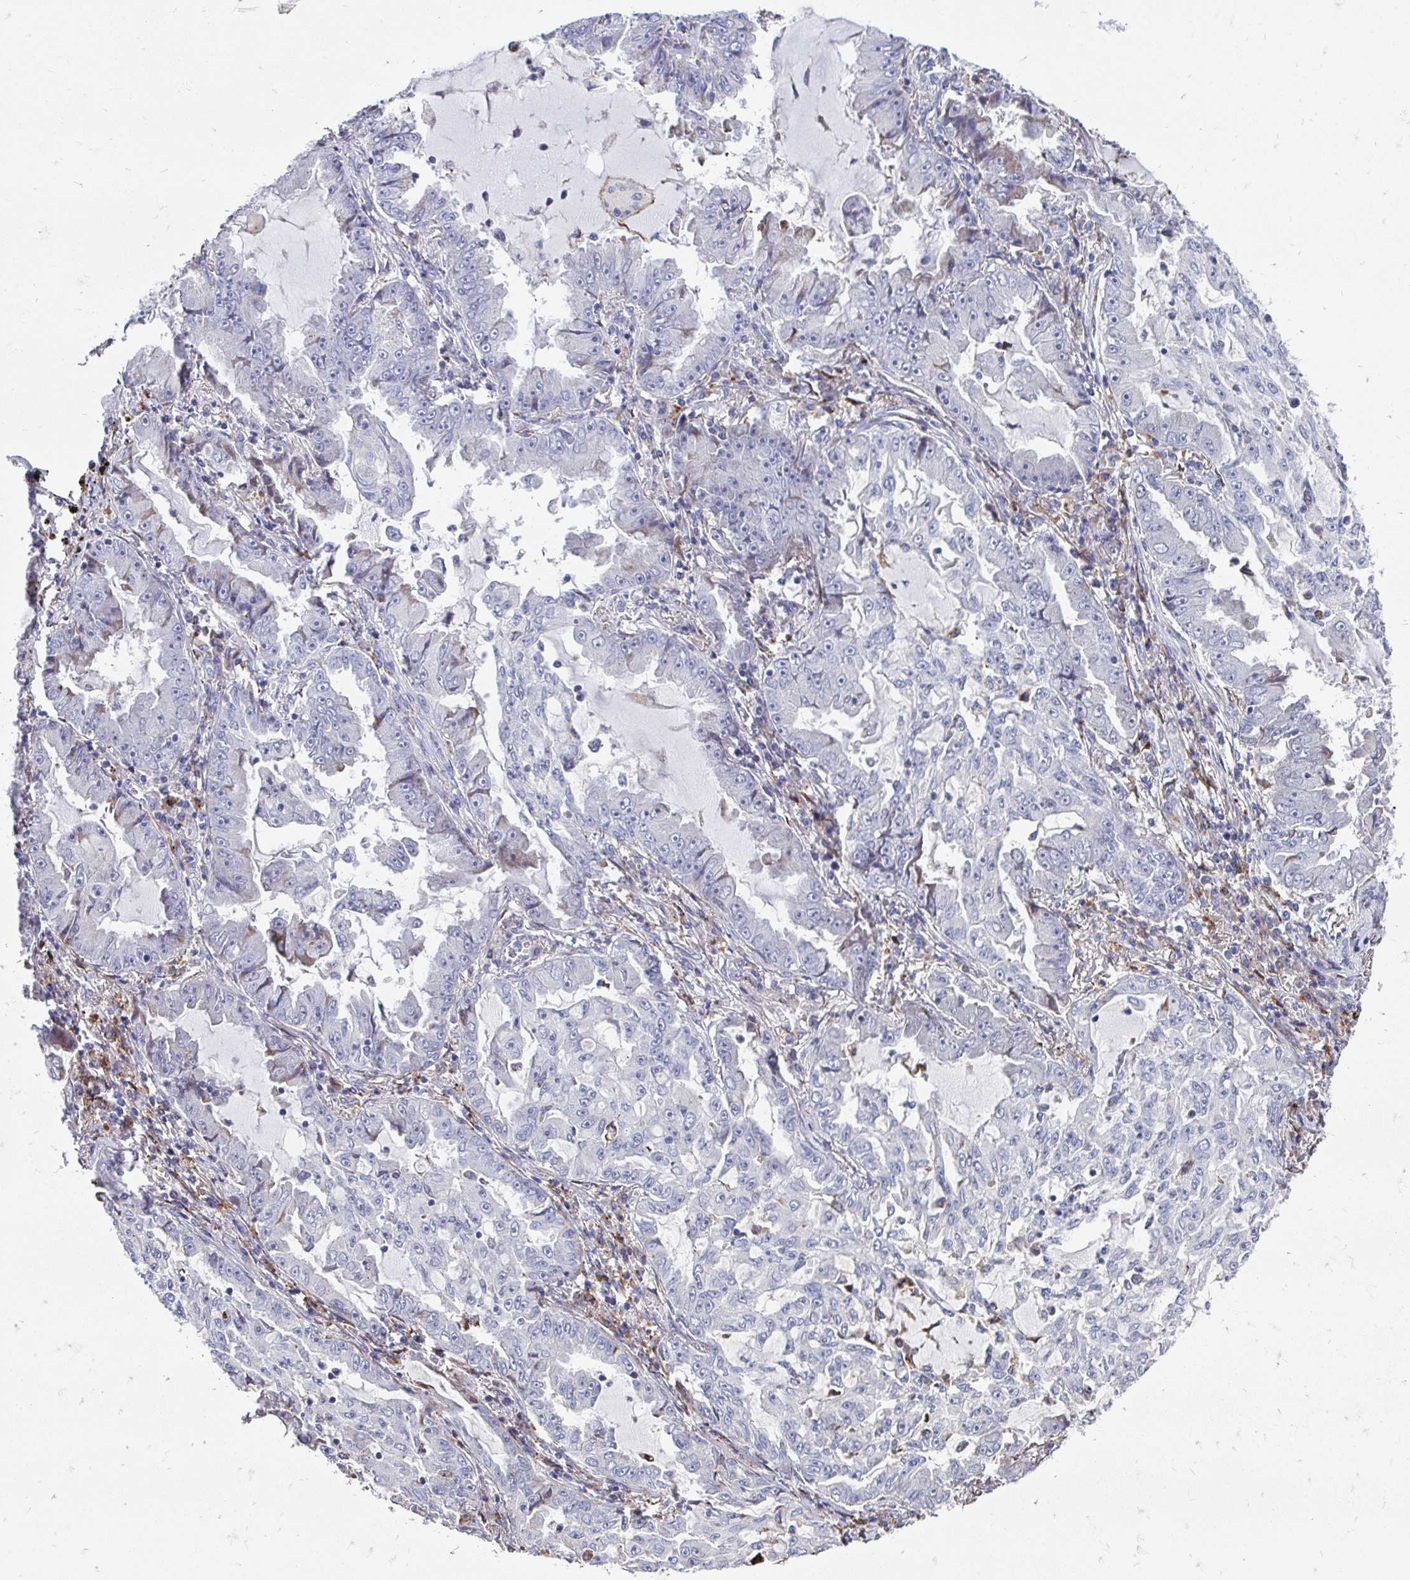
{"staining": {"intensity": "negative", "quantity": "none", "location": "none"}, "tissue": "lung cancer", "cell_type": "Tumor cells", "image_type": "cancer", "snomed": [{"axis": "morphology", "description": "Adenocarcinoma, NOS"}, {"axis": "topography", "description": "Lung"}], "caption": "This is an immunohistochemistry (IHC) image of human lung cancer (adenocarcinoma). There is no positivity in tumor cells.", "gene": "CDKL1", "patient": {"sex": "female", "age": 52}}